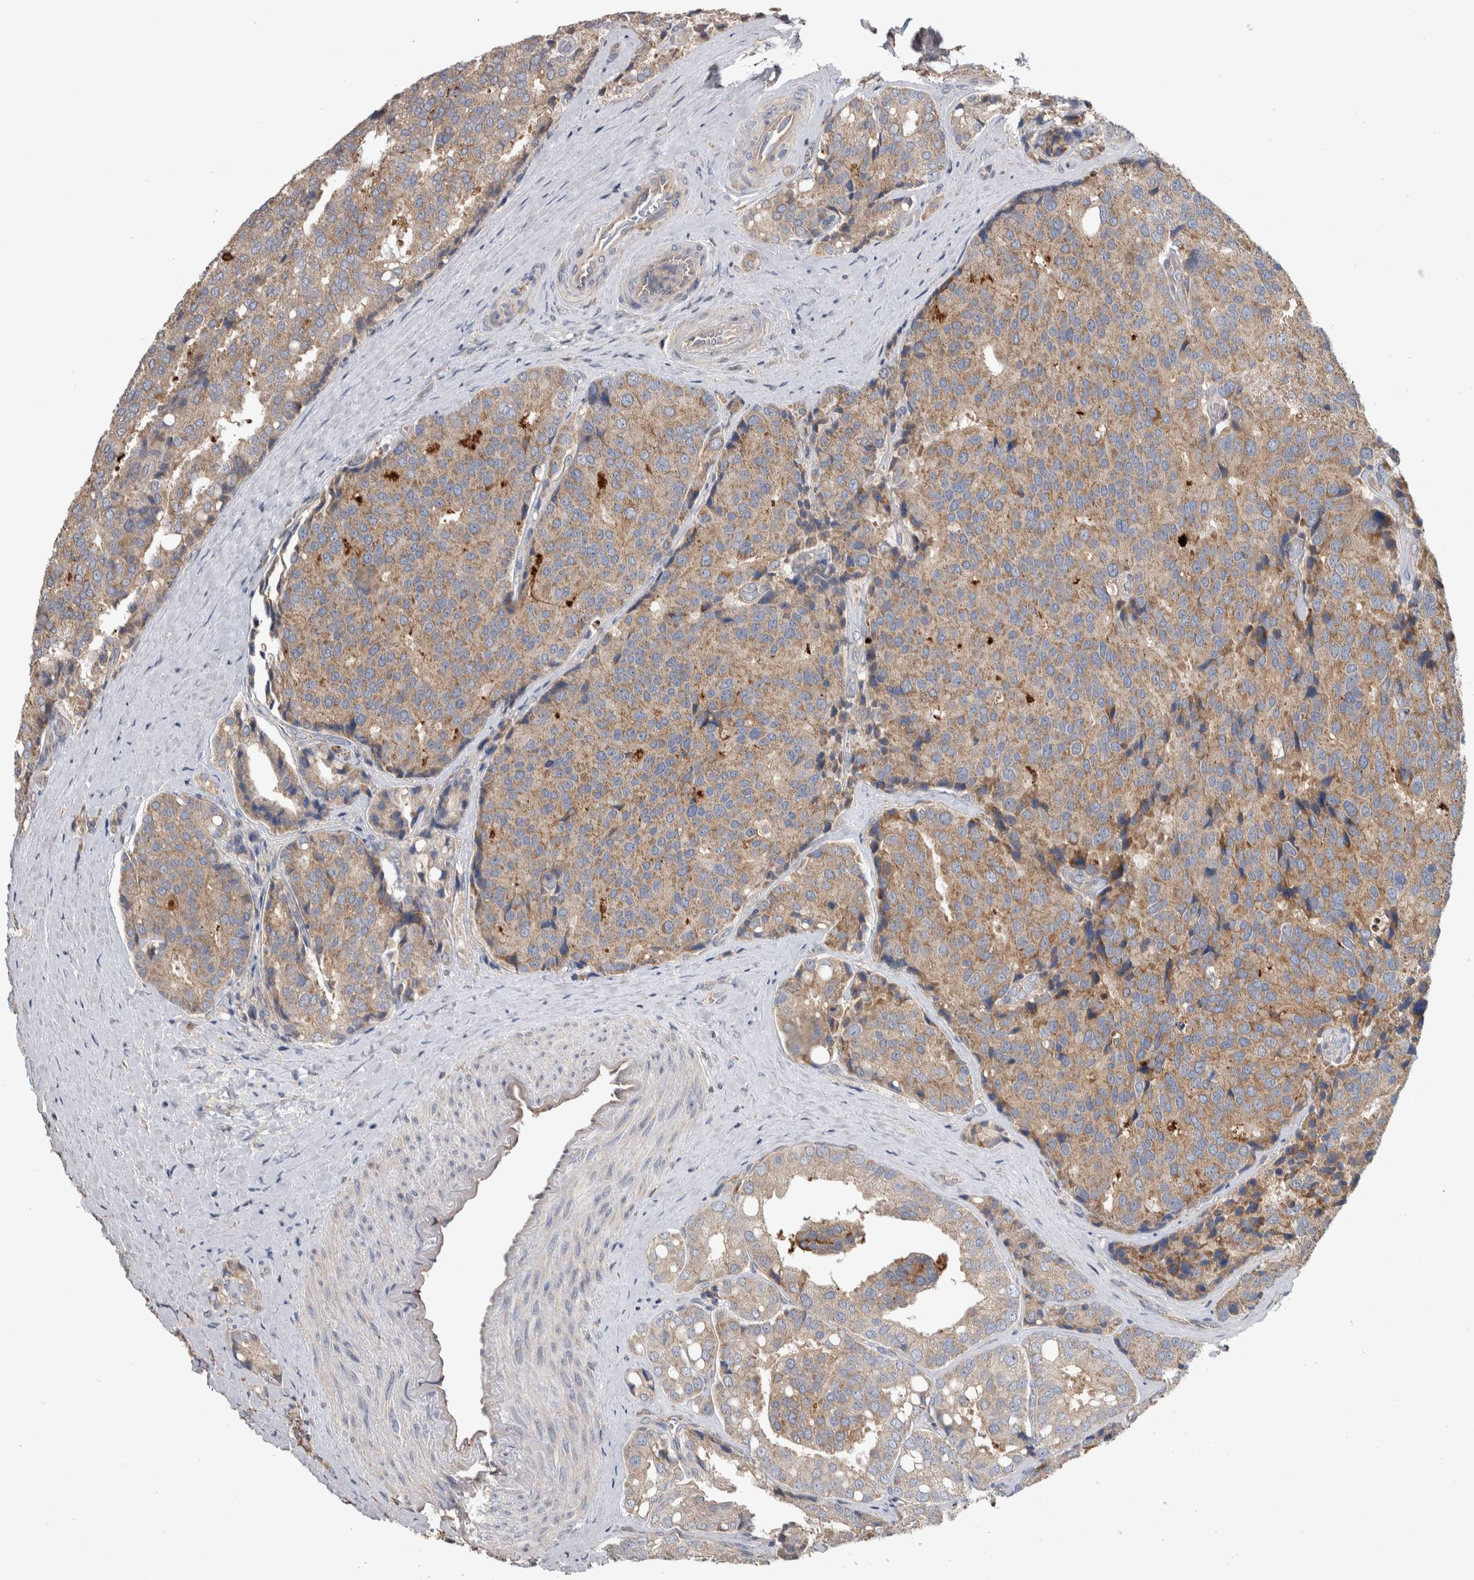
{"staining": {"intensity": "weak", "quantity": ">75%", "location": "cytoplasmic/membranous"}, "tissue": "prostate cancer", "cell_type": "Tumor cells", "image_type": "cancer", "snomed": [{"axis": "morphology", "description": "Adenocarcinoma, High grade"}, {"axis": "topography", "description": "Prostate"}], "caption": "Protein staining shows weak cytoplasmic/membranous staining in about >75% of tumor cells in adenocarcinoma (high-grade) (prostate).", "gene": "SDCBP", "patient": {"sex": "male", "age": 50}}